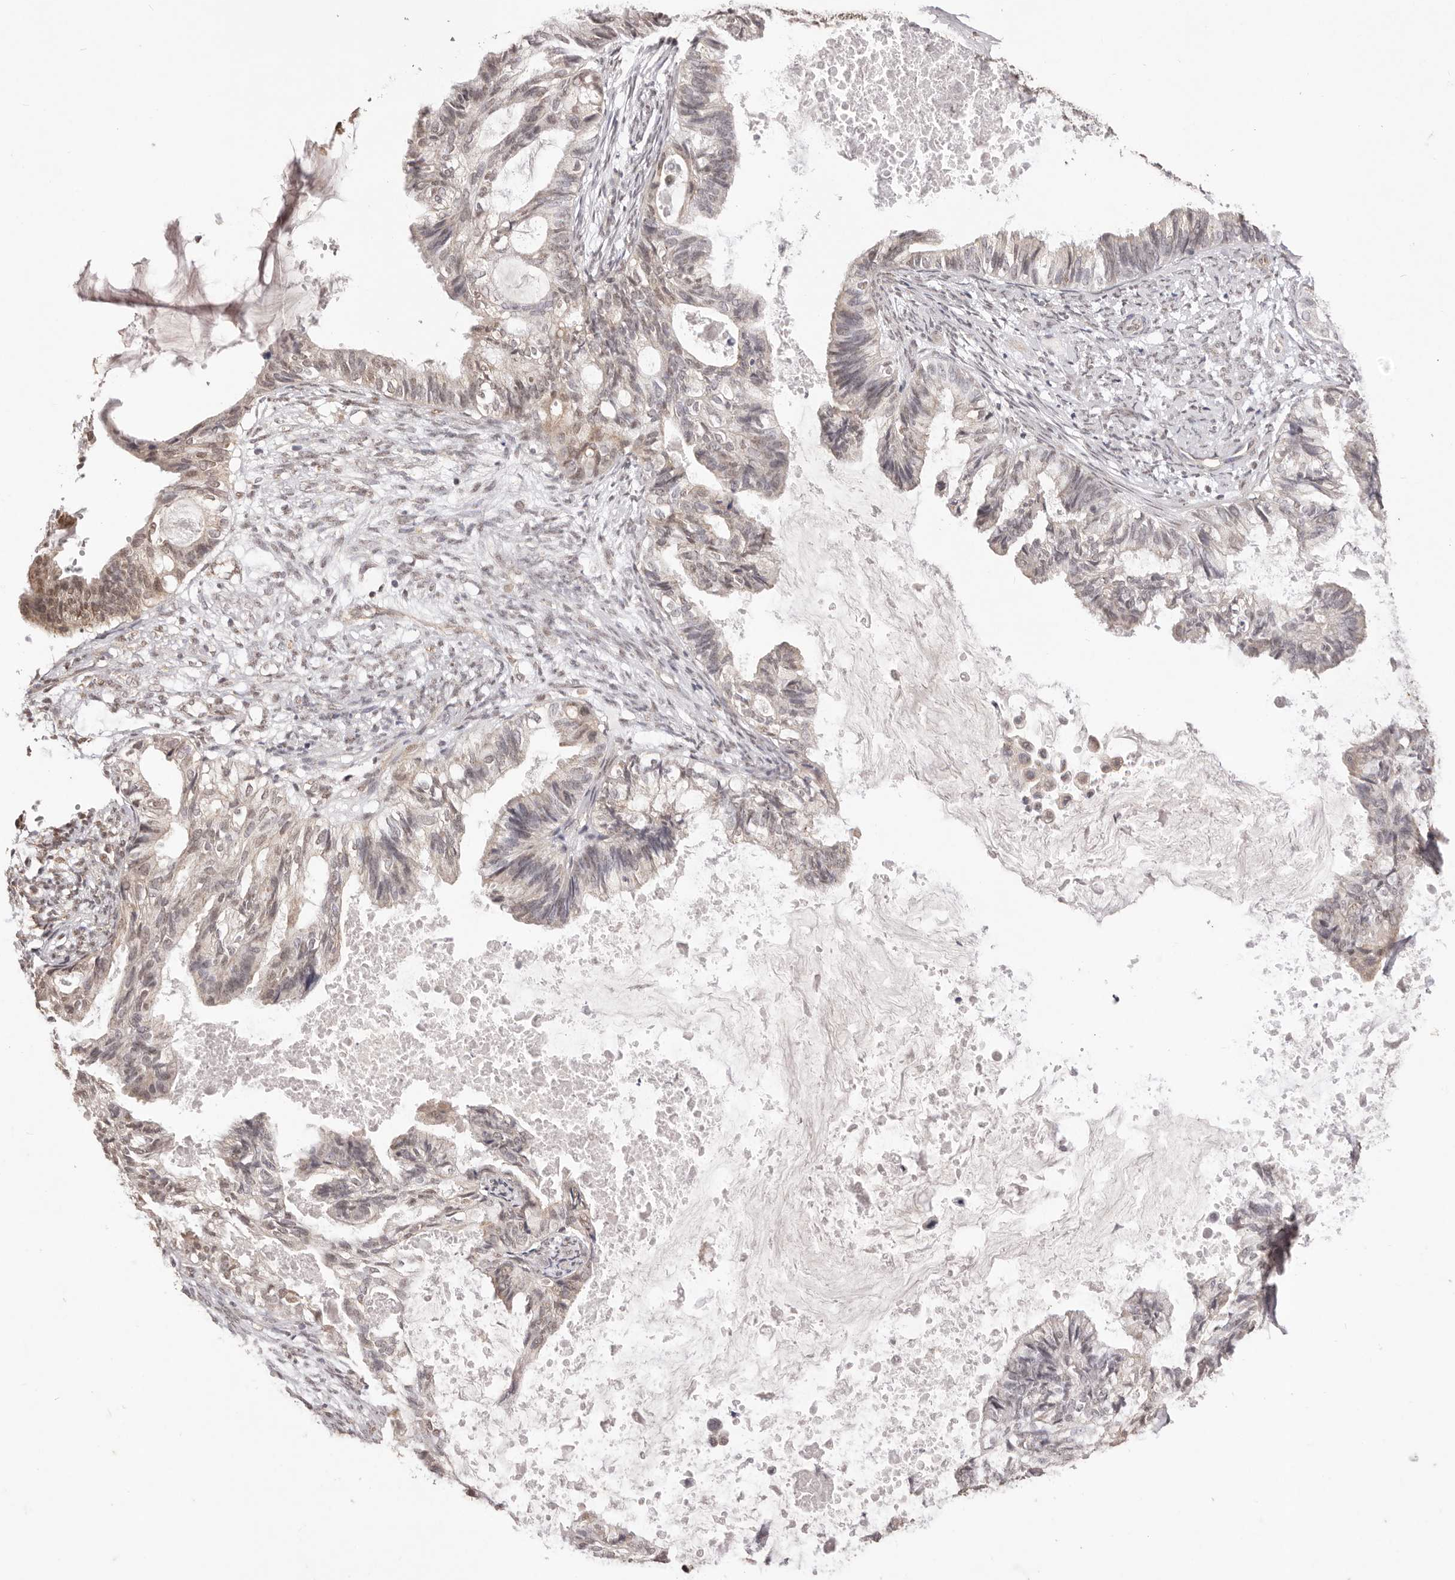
{"staining": {"intensity": "weak", "quantity": "25%-75%", "location": "nuclear"}, "tissue": "cervical cancer", "cell_type": "Tumor cells", "image_type": "cancer", "snomed": [{"axis": "morphology", "description": "Normal tissue, NOS"}, {"axis": "morphology", "description": "Adenocarcinoma, NOS"}, {"axis": "topography", "description": "Cervix"}, {"axis": "topography", "description": "Endometrium"}], "caption": "A micrograph of human cervical cancer (adenocarcinoma) stained for a protein demonstrates weak nuclear brown staining in tumor cells.", "gene": "RPS6KA5", "patient": {"sex": "female", "age": 86}}